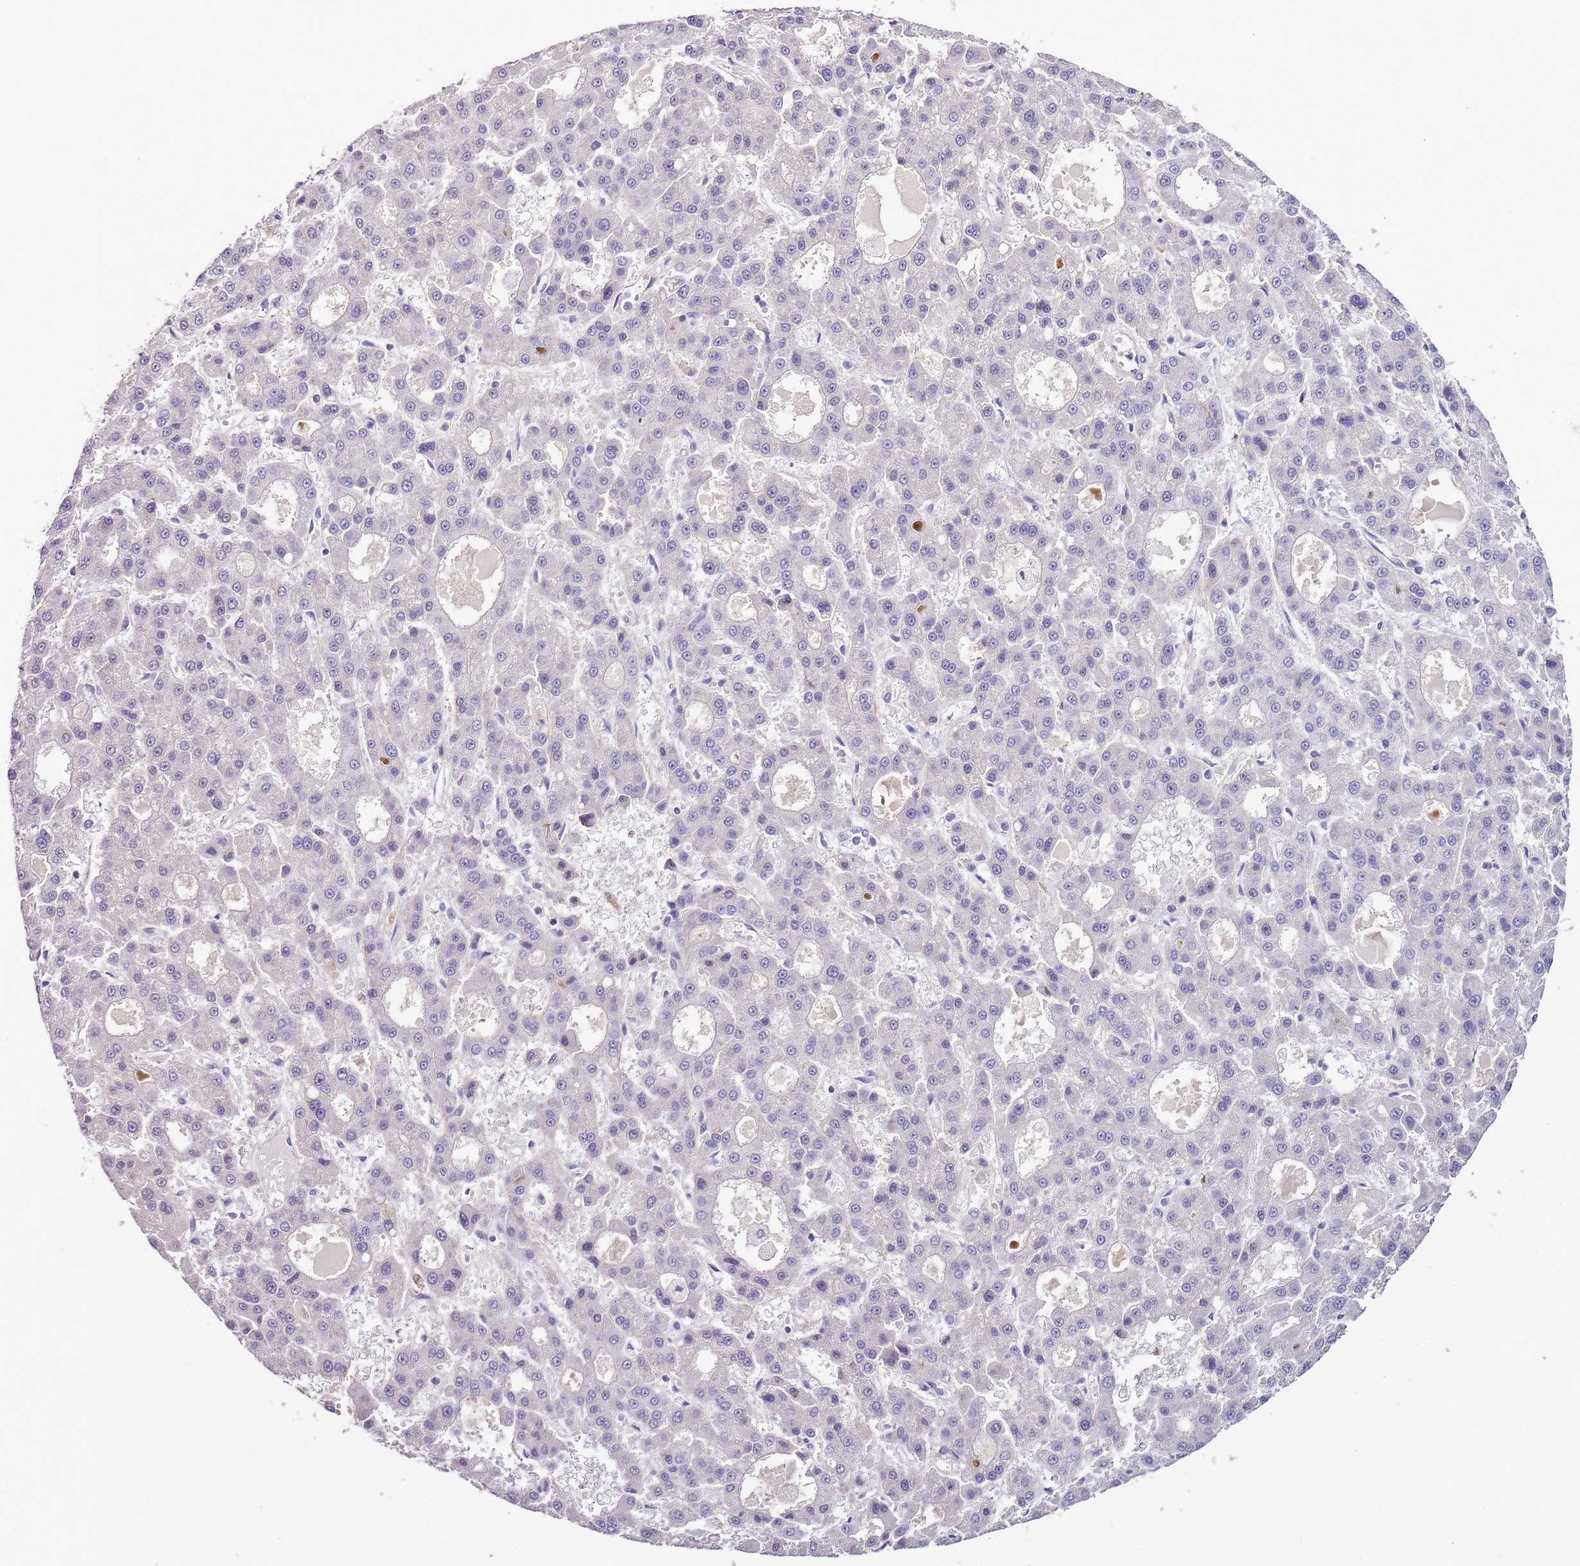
{"staining": {"intensity": "negative", "quantity": "none", "location": "none"}, "tissue": "liver cancer", "cell_type": "Tumor cells", "image_type": "cancer", "snomed": [{"axis": "morphology", "description": "Carcinoma, Hepatocellular, NOS"}, {"axis": "topography", "description": "Liver"}], "caption": "IHC histopathology image of neoplastic tissue: liver cancer stained with DAB demonstrates no significant protein positivity in tumor cells. (Stains: DAB (3,3'-diaminobenzidine) IHC with hematoxylin counter stain, Microscopy: brightfield microscopy at high magnification).", "gene": "NKX2-3", "patient": {"sex": "male", "age": 70}}